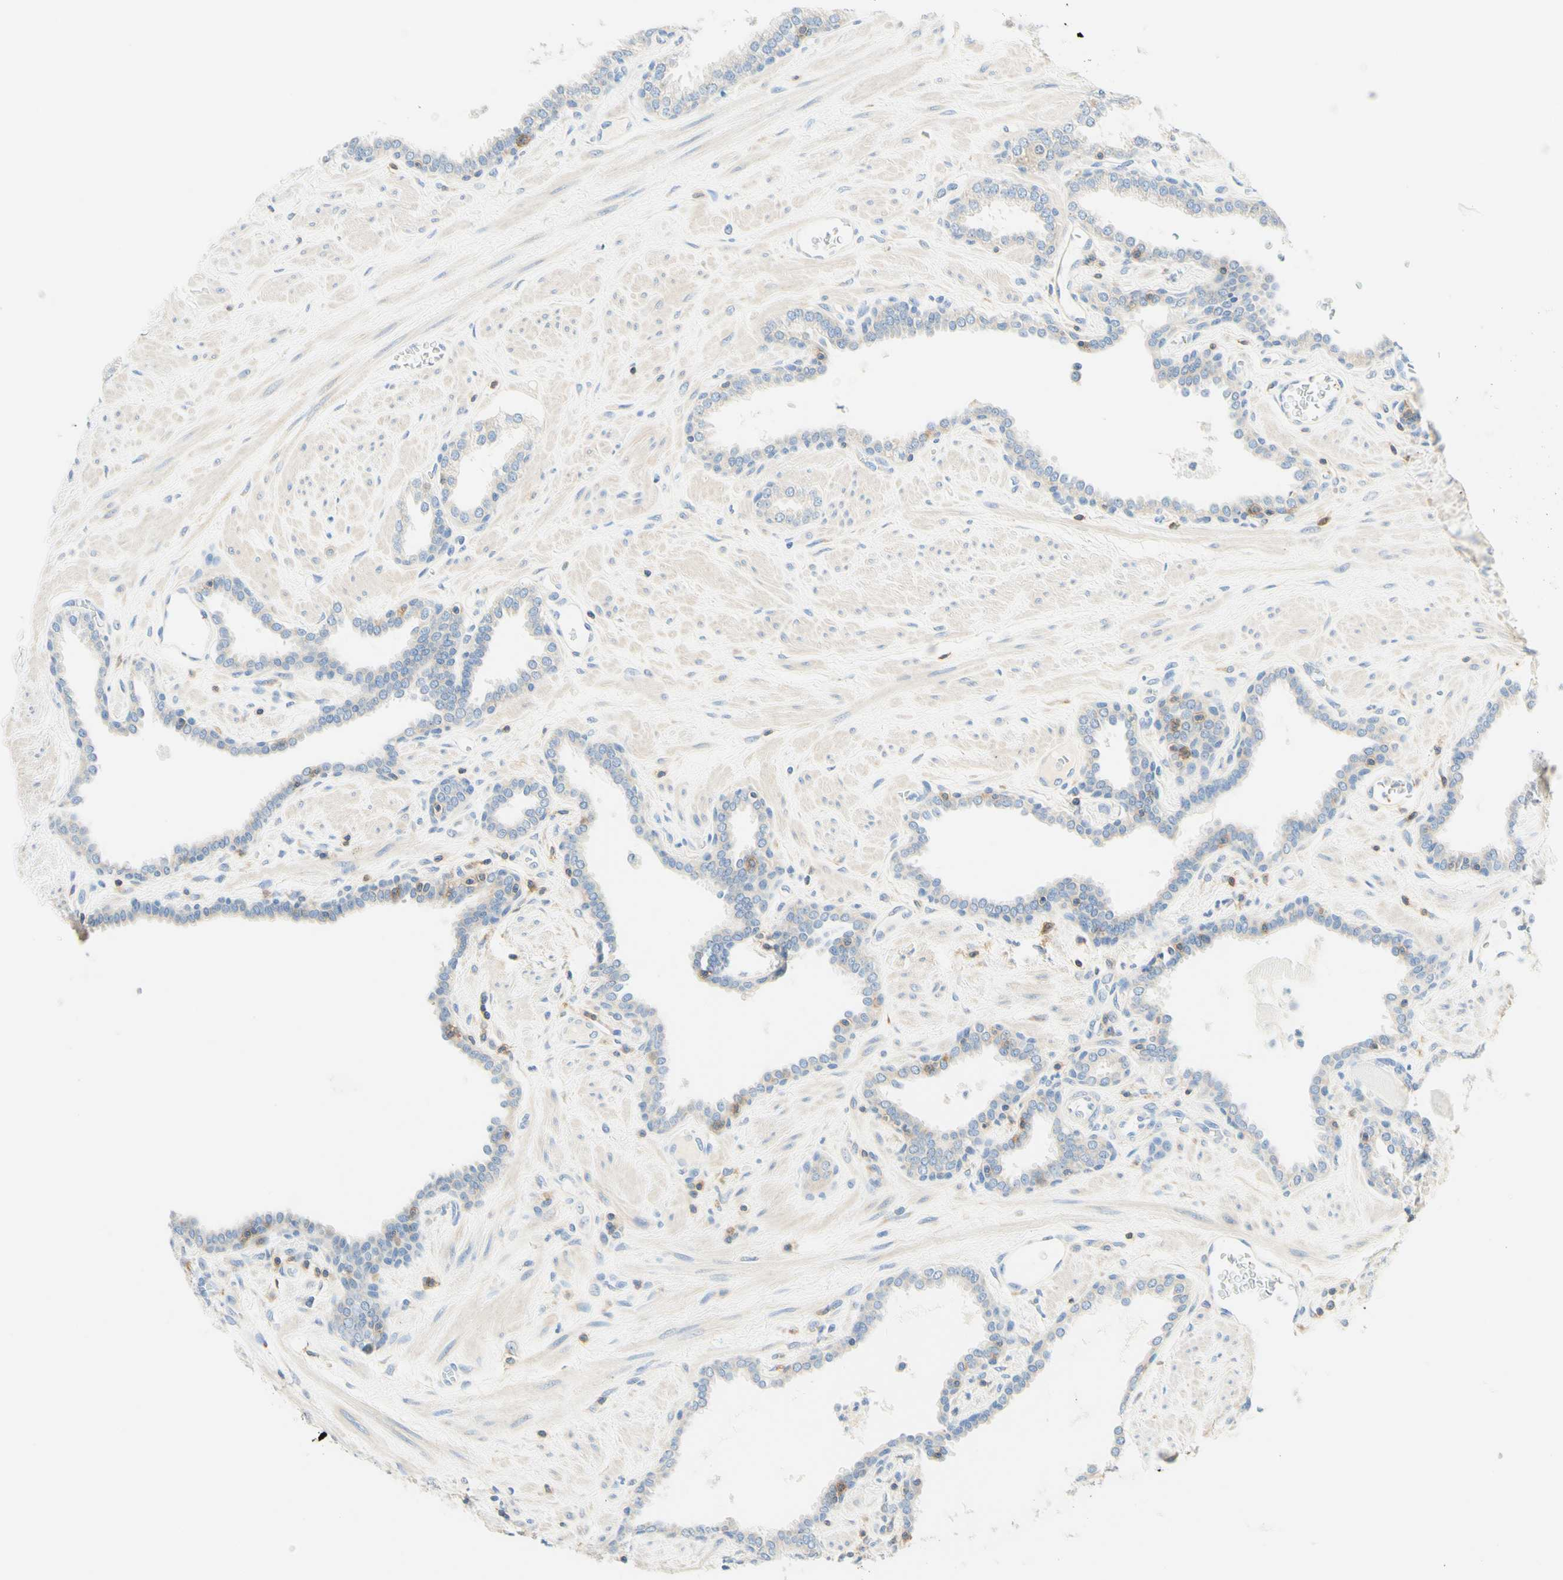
{"staining": {"intensity": "weak", "quantity": "<25%", "location": "cytoplasmic/membranous"}, "tissue": "prostate", "cell_type": "Glandular cells", "image_type": "normal", "snomed": [{"axis": "morphology", "description": "Normal tissue, NOS"}, {"axis": "topography", "description": "Prostate"}], "caption": "A micrograph of prostate stained for a protein displays no brown staining in glandular cells.", "gene": "LAT", "patient": {"sex": "male", "age": 51}}